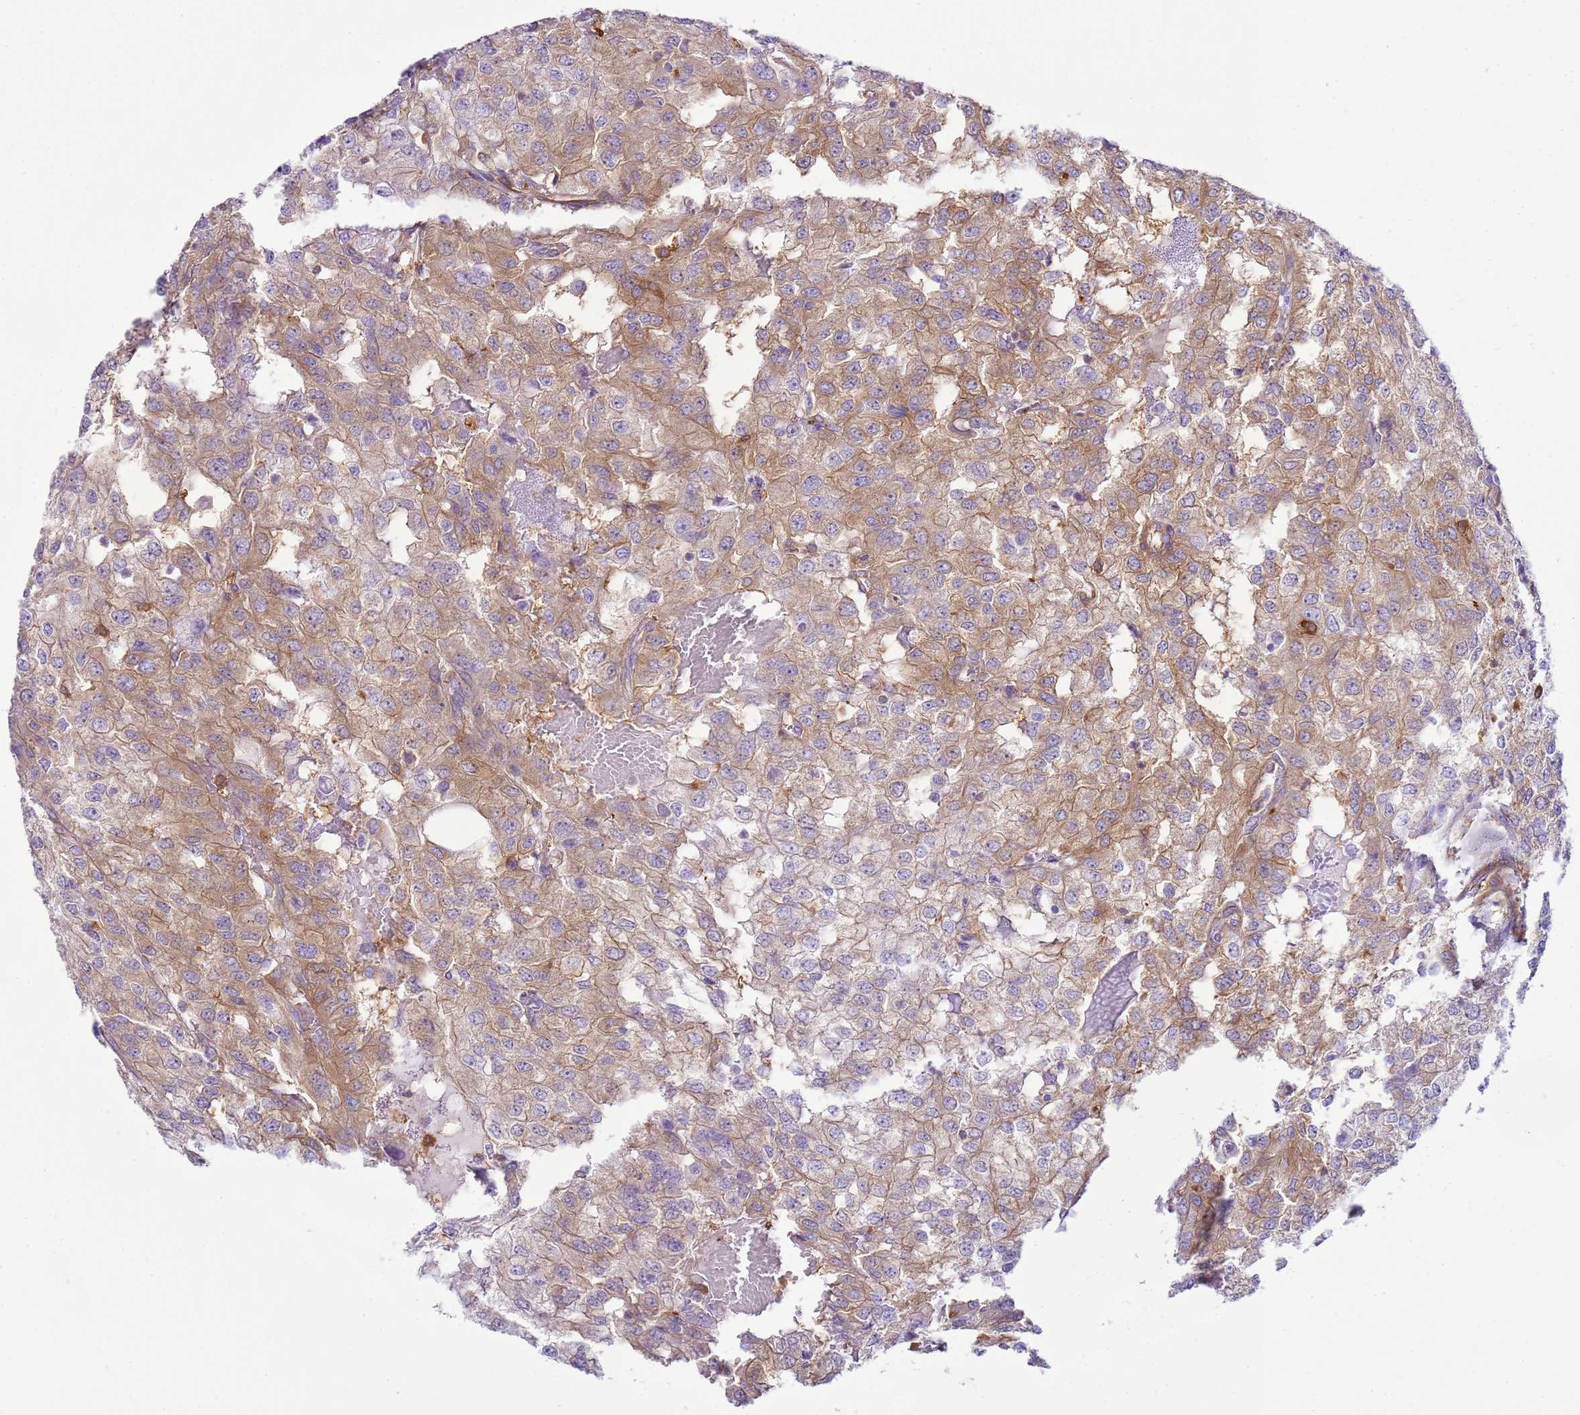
{"staining": {"intensity": "moderate", "quantity": ">75%", "location": "cytoplasmic/membranous"}, "tissue": "renal cancer", "cell_type": "Tumor cells", "image_type": "cancer", "snomed": [{"axis": "morphology", "description": "Adenocarcinoma, NOS"}, {"axis": "topography", "description": "Kidney"}], "caption": "This histopathology image displays immunohistochemistry (IHC) staining of renal cancer, with medium moderate cytoplasmic/membranous expression in about >75% of tumor cells.", "gene": "SNX21", "patient": {"sex": "female", "age": 54}}